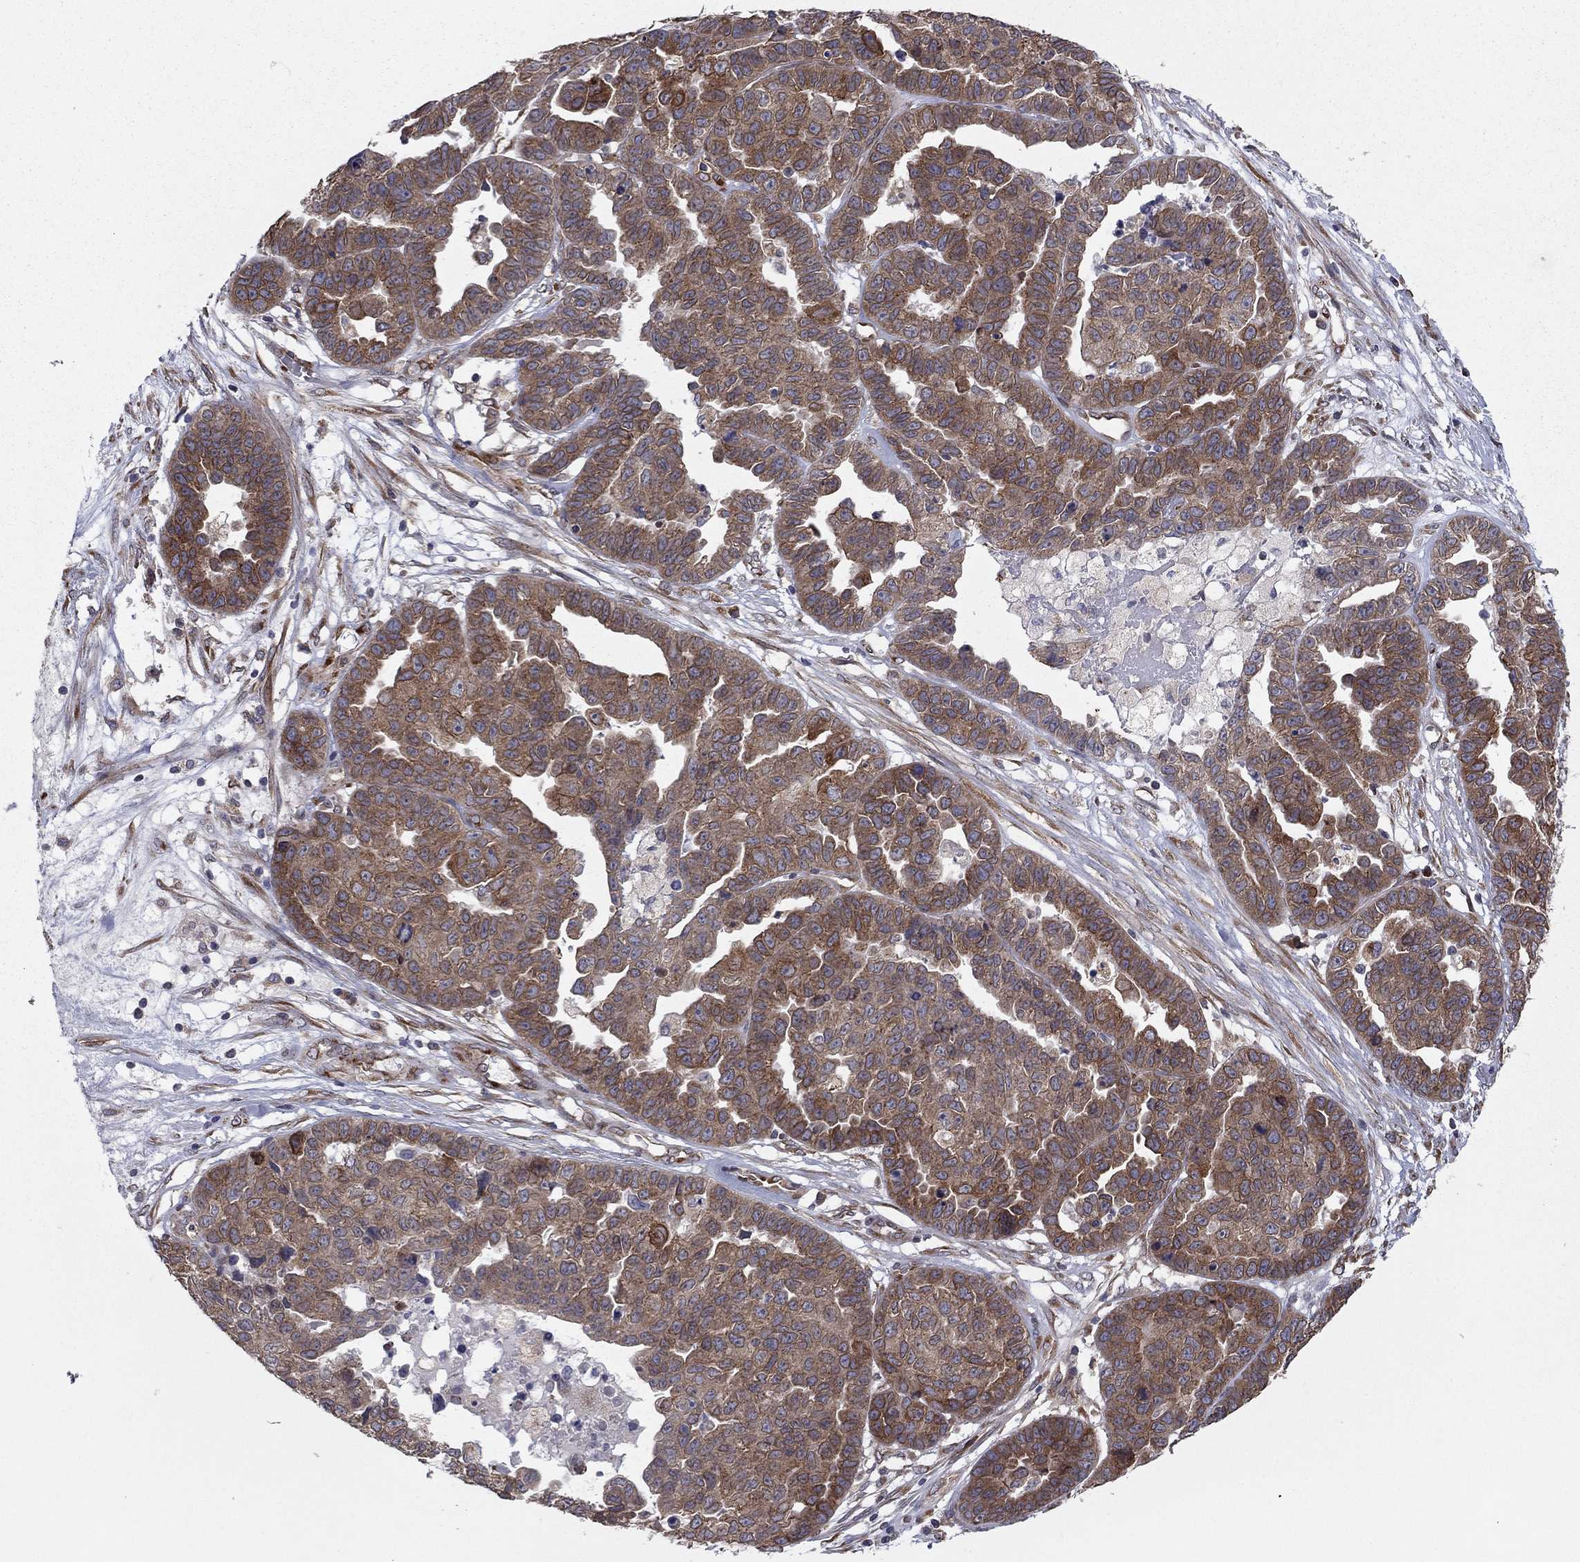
{"staining": {"intensity": "moderate", "quantity": ">75%", "location": "cytoplasmic/membranous"}, "tissue": "ovarian cancer", "cell_type": "Tumor cells", "image_type": "cancer", "snomed": [{"axis": "morphology", "description": "Cystadenocarcinoma, serous, NOS"}, {"axis": "topography", "description": "Ovary"}], "caption": "This is an image of IHC staining of serous cystadenocarcinoma (ovarian), which shows moderate positivity in the cytoplasmic/membranous of tumor cells.", "gene": "YIF1A", "patient": {"sex": "female", "age": 87}}